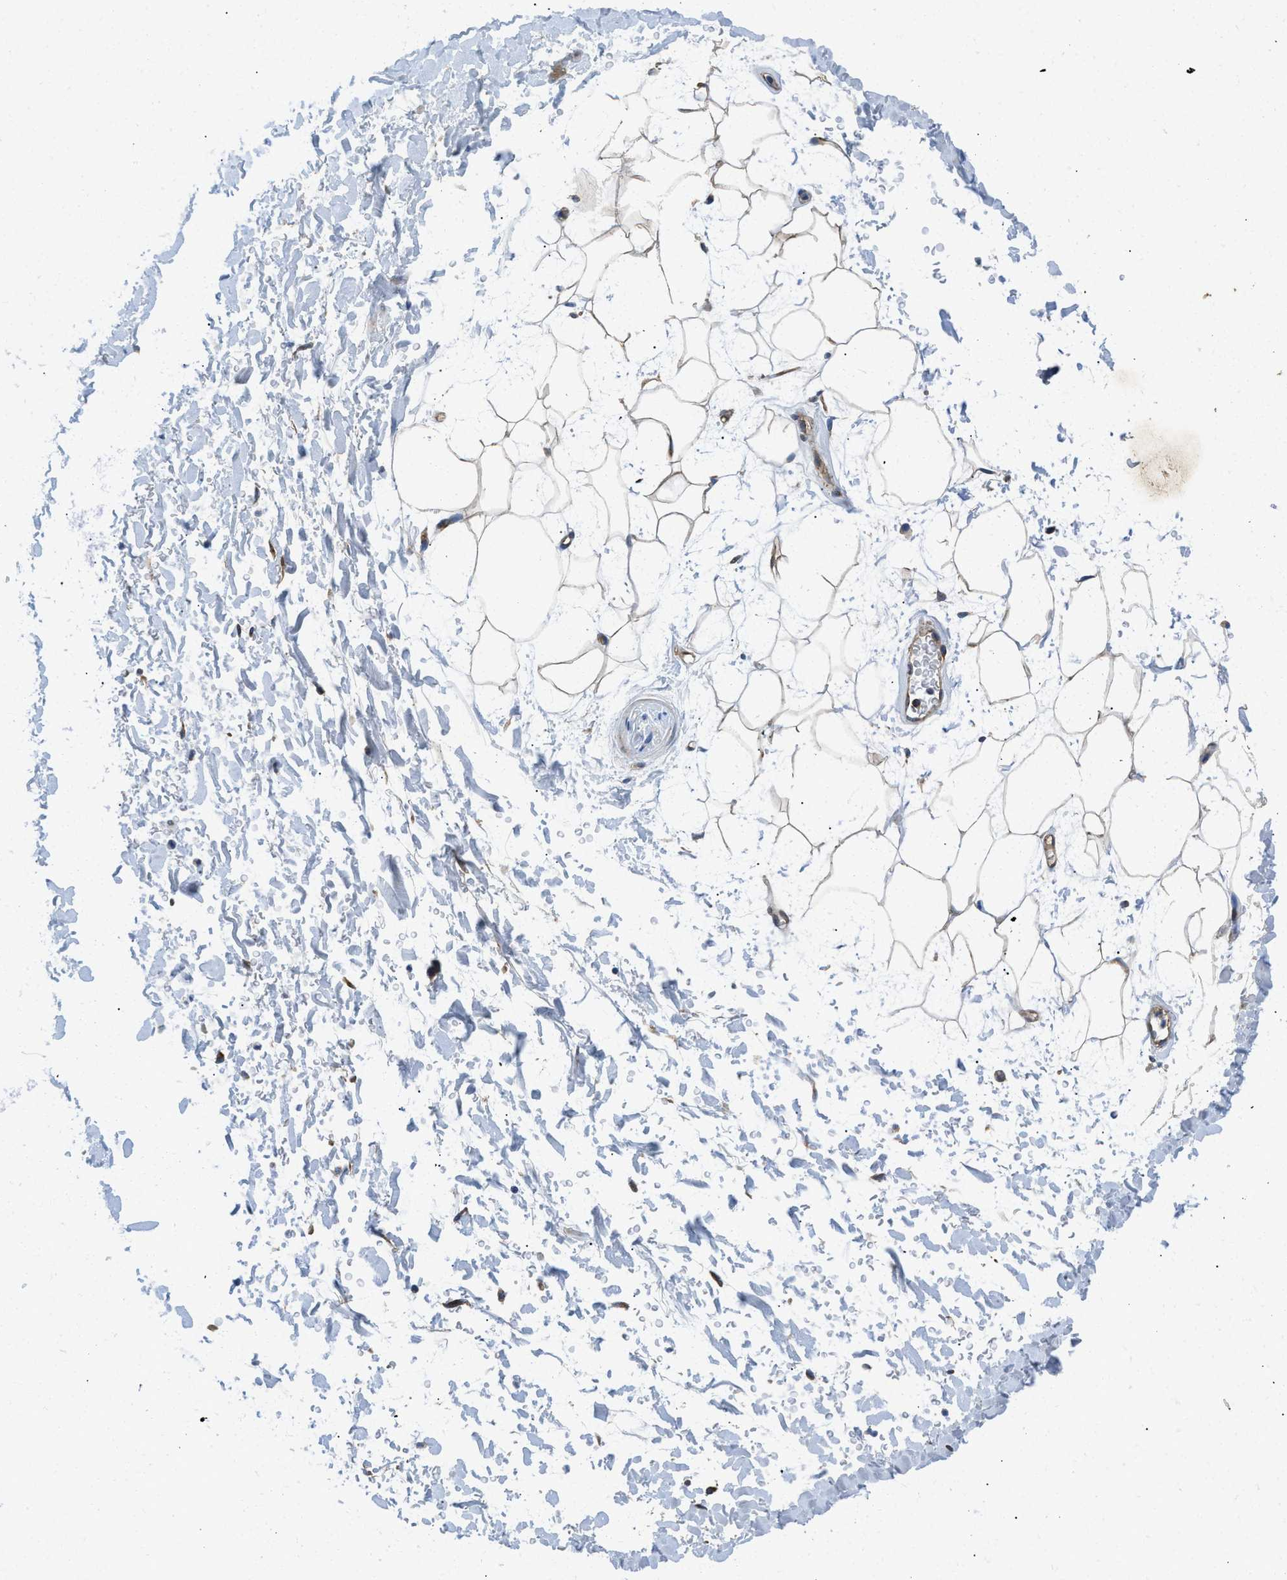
{"staining": {"intensity": "moderate", "quantity": "25%-75%", "location": "cytoplasmic/membranous"}, "tissue": "adipose tissue", "cell_type": "Adipocytes", "image_type": "normal", "snomed": [{"axis": "morphology", "description": "Normal tissue, NOS"}, {"axis": "topography", "description": "Soft tissue"}], "caption": "Adipose tissue stained for a protein reveals moderate cytoplasmic/membranous positivity in adipocytes.", "gene": "STK33", "patient": {"sex": "male", "age": 72}}